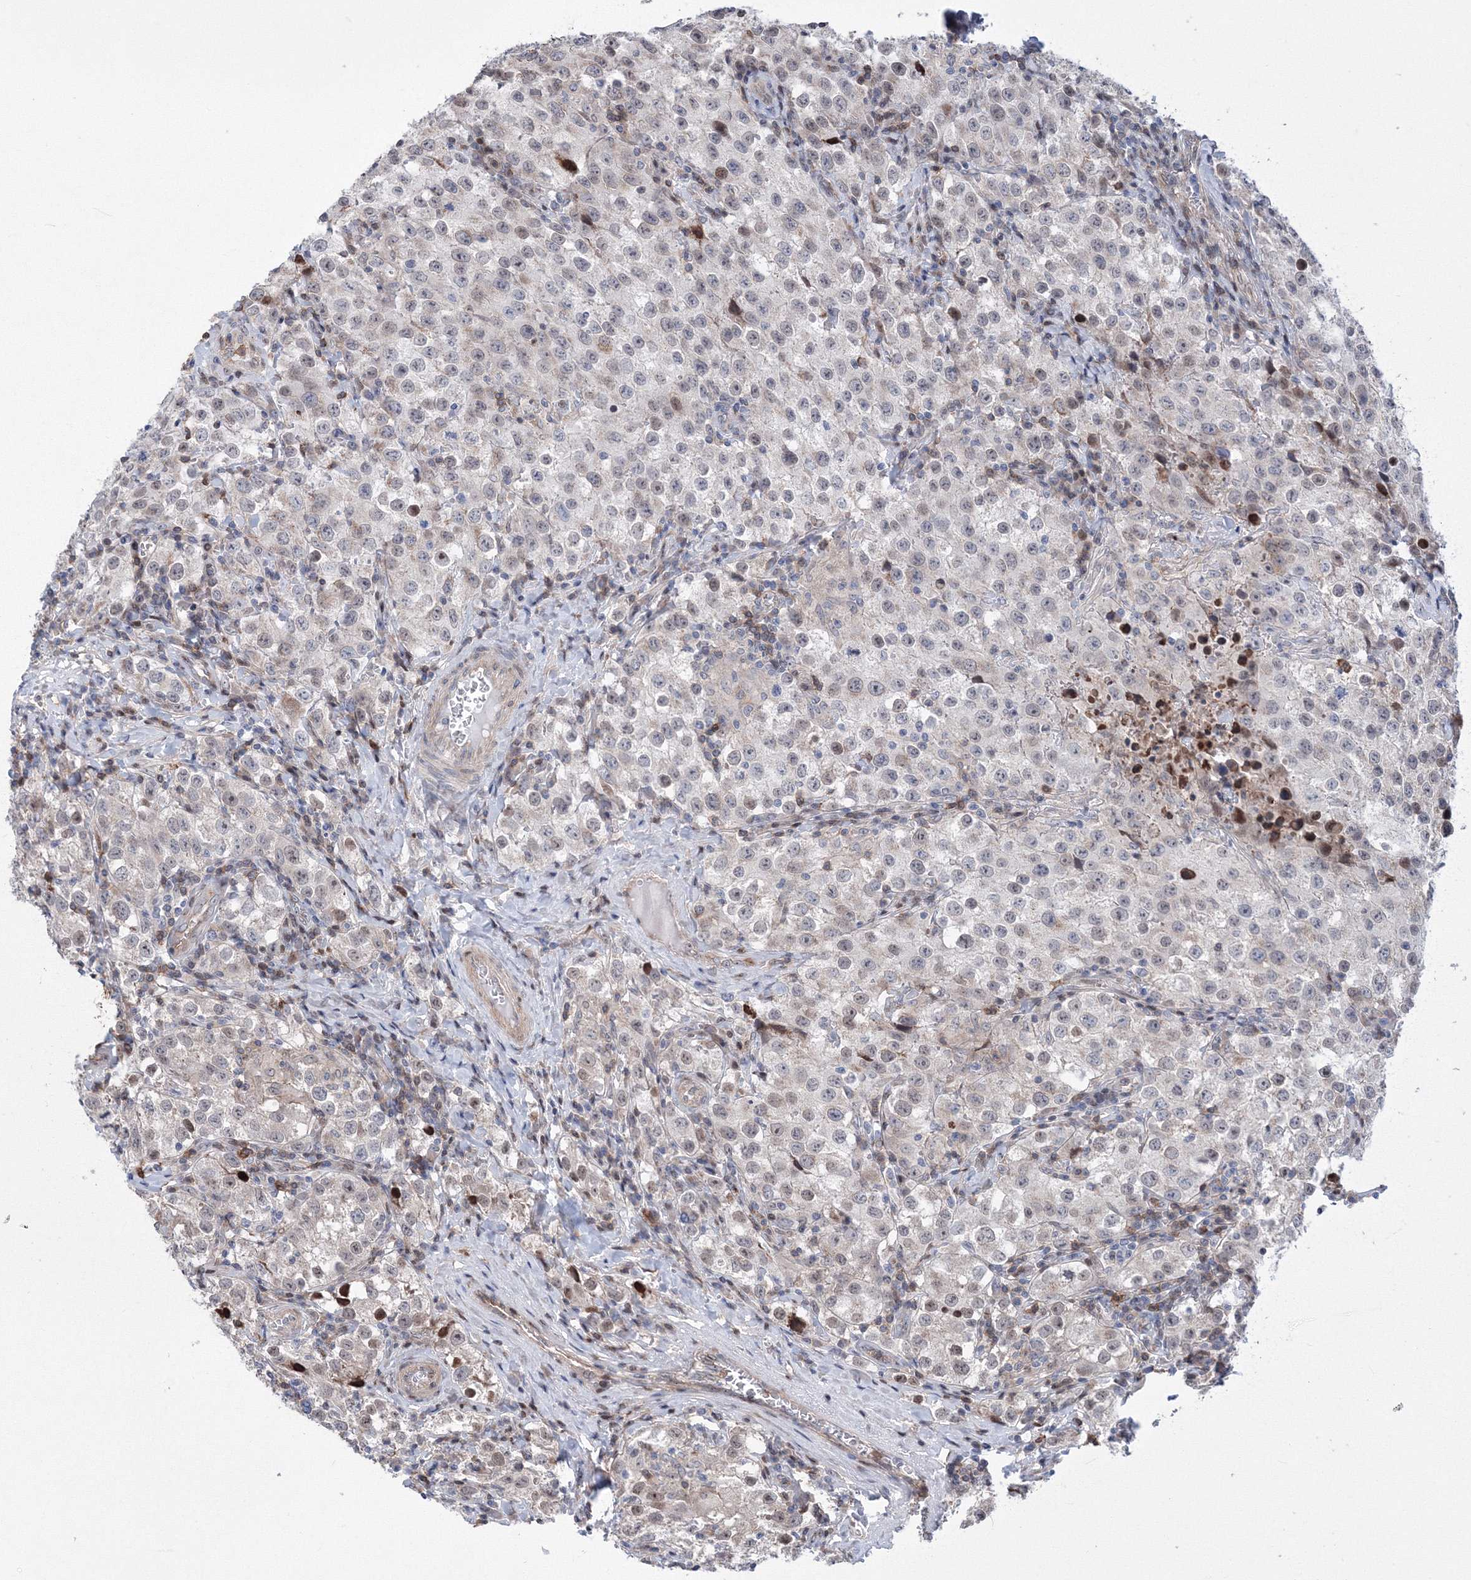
{"staining": {"intensity": "negative", "quantity": "none", "location": "none"}, "tissue": "testis cancer", "cell_type": "Tumor cells", "image_type": "cancer", "snomed": [{"axis": "morphology", "description": "Seminoma, NOS"}, {"axis": "morphology", "description": "Carcinoma, Embryonal, NOS"}, {"axis": "topography", "description": "Testis"}], "caption": "Photomicrograph shows no protein staining in tumor cells of testis embryonal carcinoma tissue.", "gene": "RNPEPL1", "patient": {"sex": "male", "age": 43}}